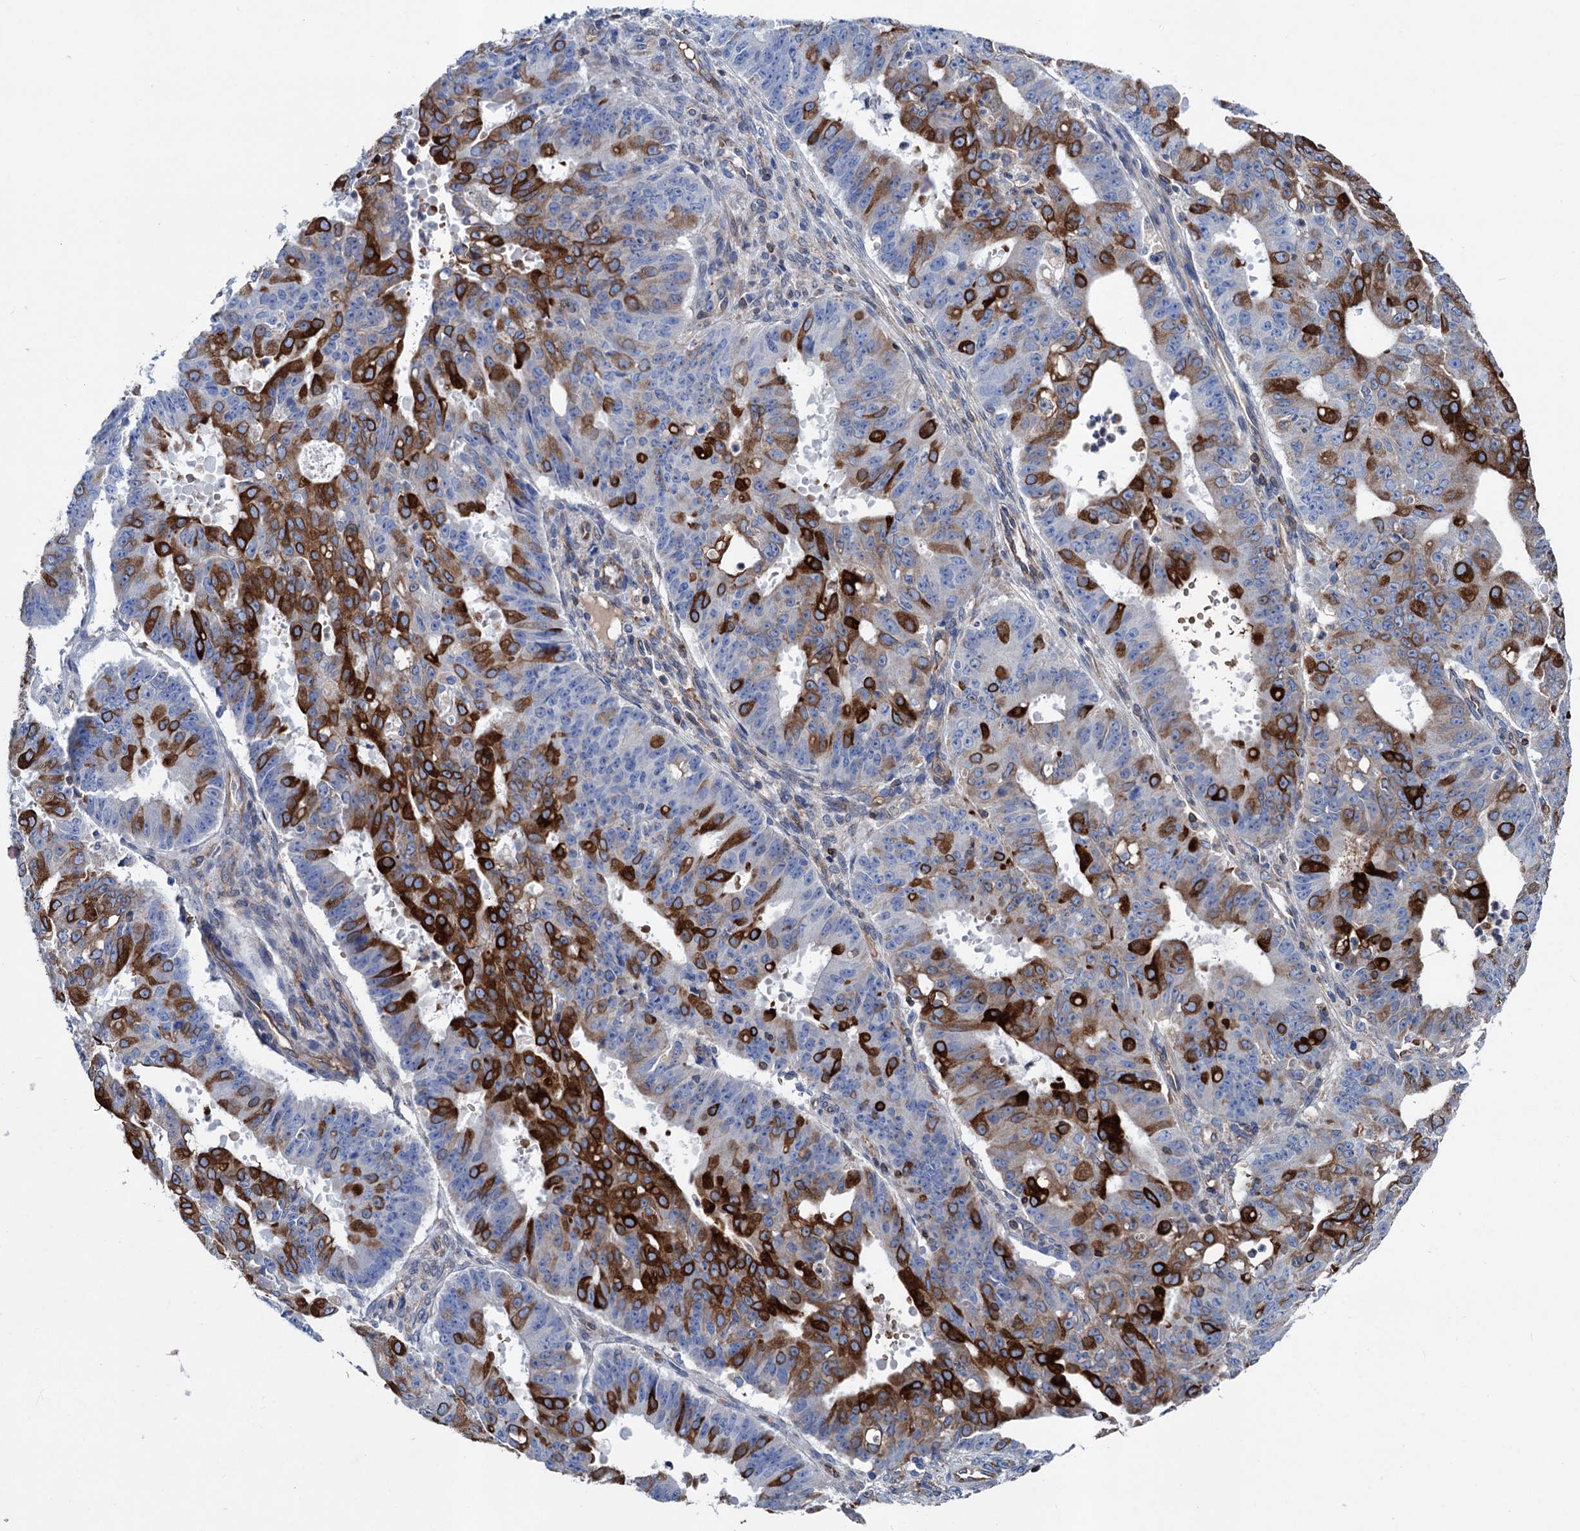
{"staining": {"intensity": "strong", "quantity": "<25%", "location": "cytoplasmic/membranous"}, "tissue": "ovarian cancer", "cell_type": "Tumor cells", "image_type": "cancer", "snomed": [{"axis": "morphology", "description": "Carcinoma, endometroid"}, {"axis": "topography", "description": "Appendix"}, {"axis": "topography", "description": "Ovary"}], "caption": "An image showing strong cytoplasmic/membranous positivity in approximately <25% of tumor cells in ovarian endometroid carcinoma, as visualized by brown immunohistochemical staining.", "gene": "STING1", "patient": {"sex": "female", "age": 42}}